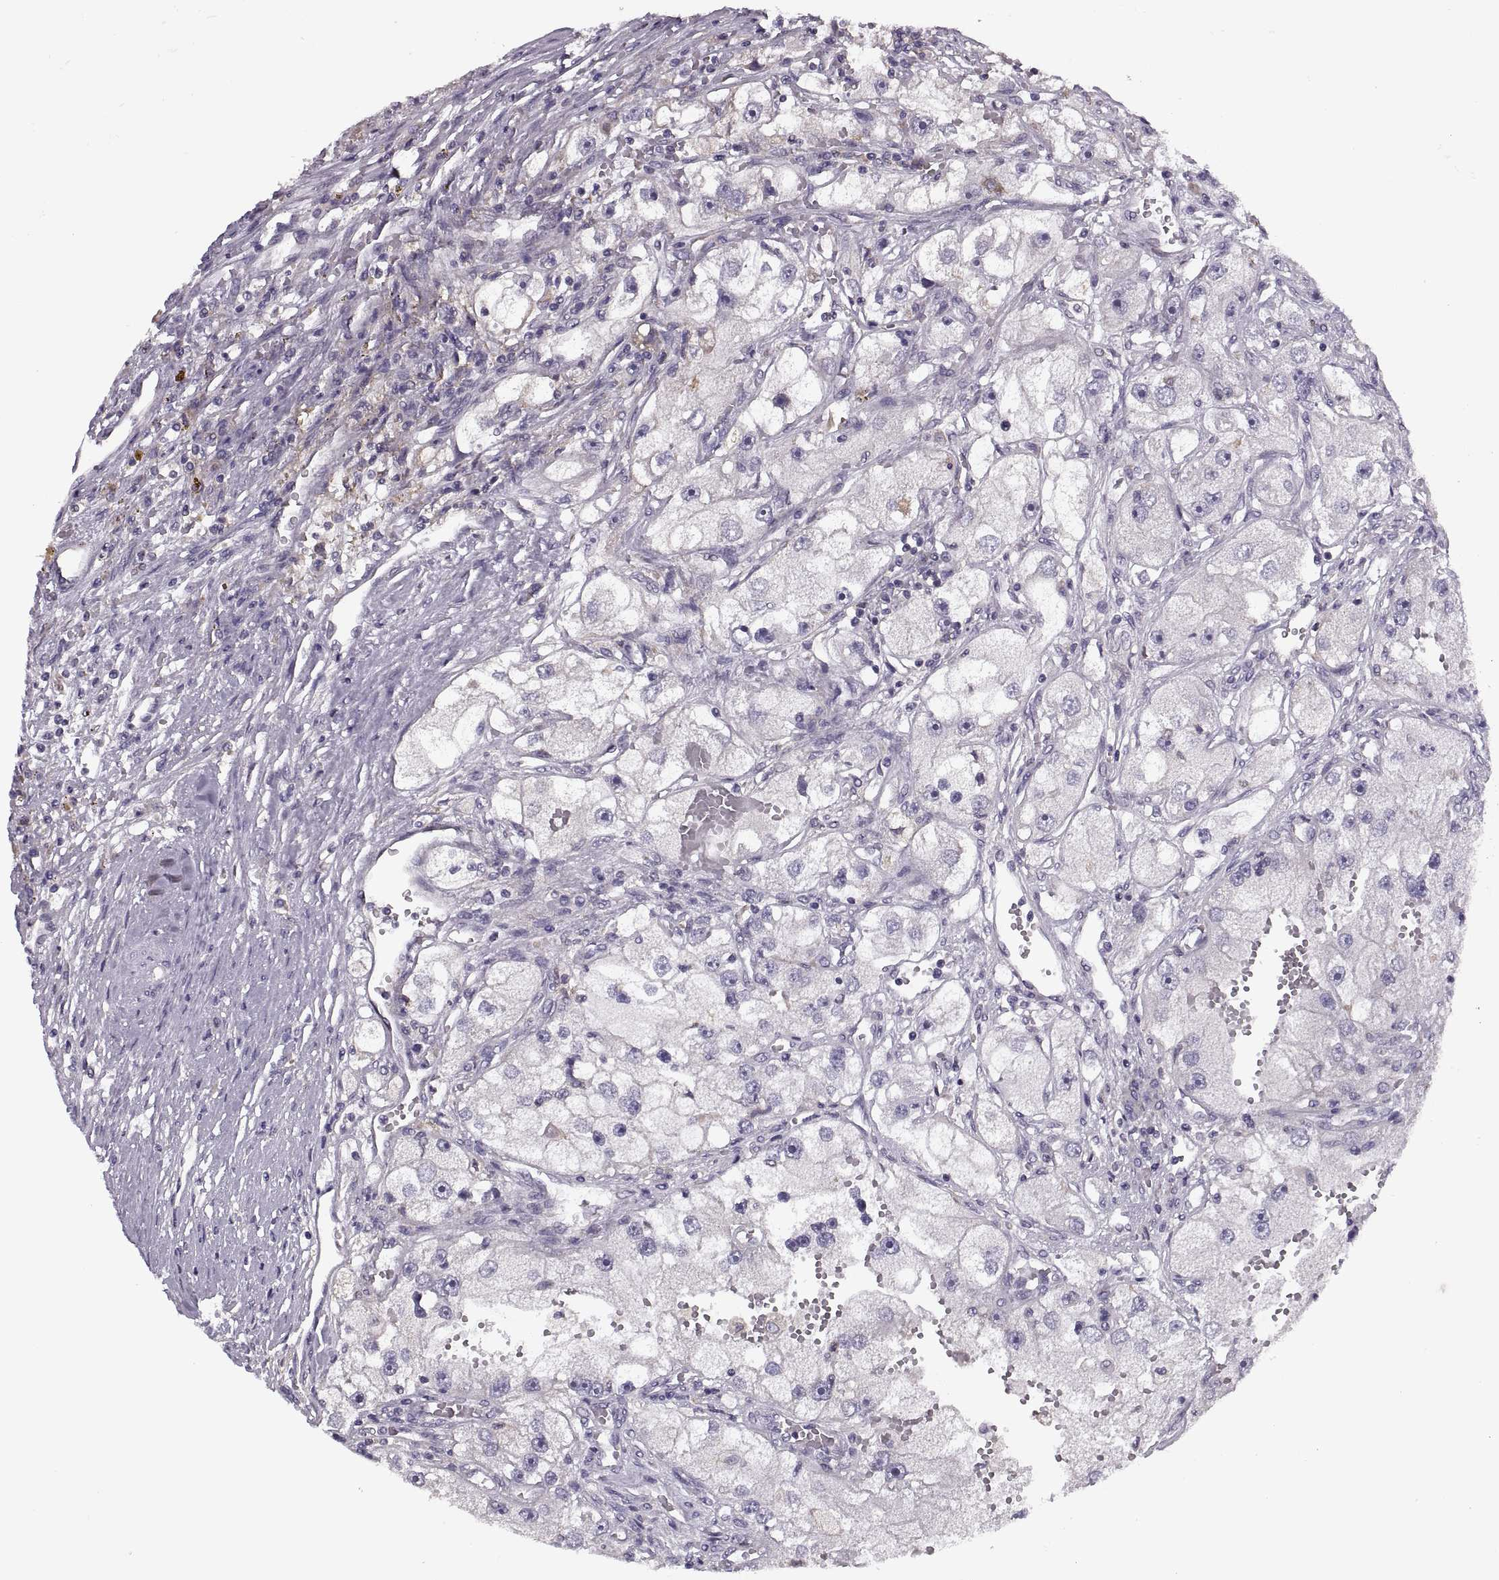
{"staining": {"intensity": "negative", "quantity": "none", "location": "none"}, "tissue": "renal cancer", "cell_type": "Tumor cells", "image_type": "cancer", "snomed": [{"axis": "morphology", "description": "Adenocarcinoma, NOS"}, {"axis": "topography", "description": "Kidney"}], "caption": "DAB immunohistochemical staining of human renal cancer reveals no significant positivity in tumor cells.", "gene": "LETM2", "patient": {"sex": "male", "age": 63}}